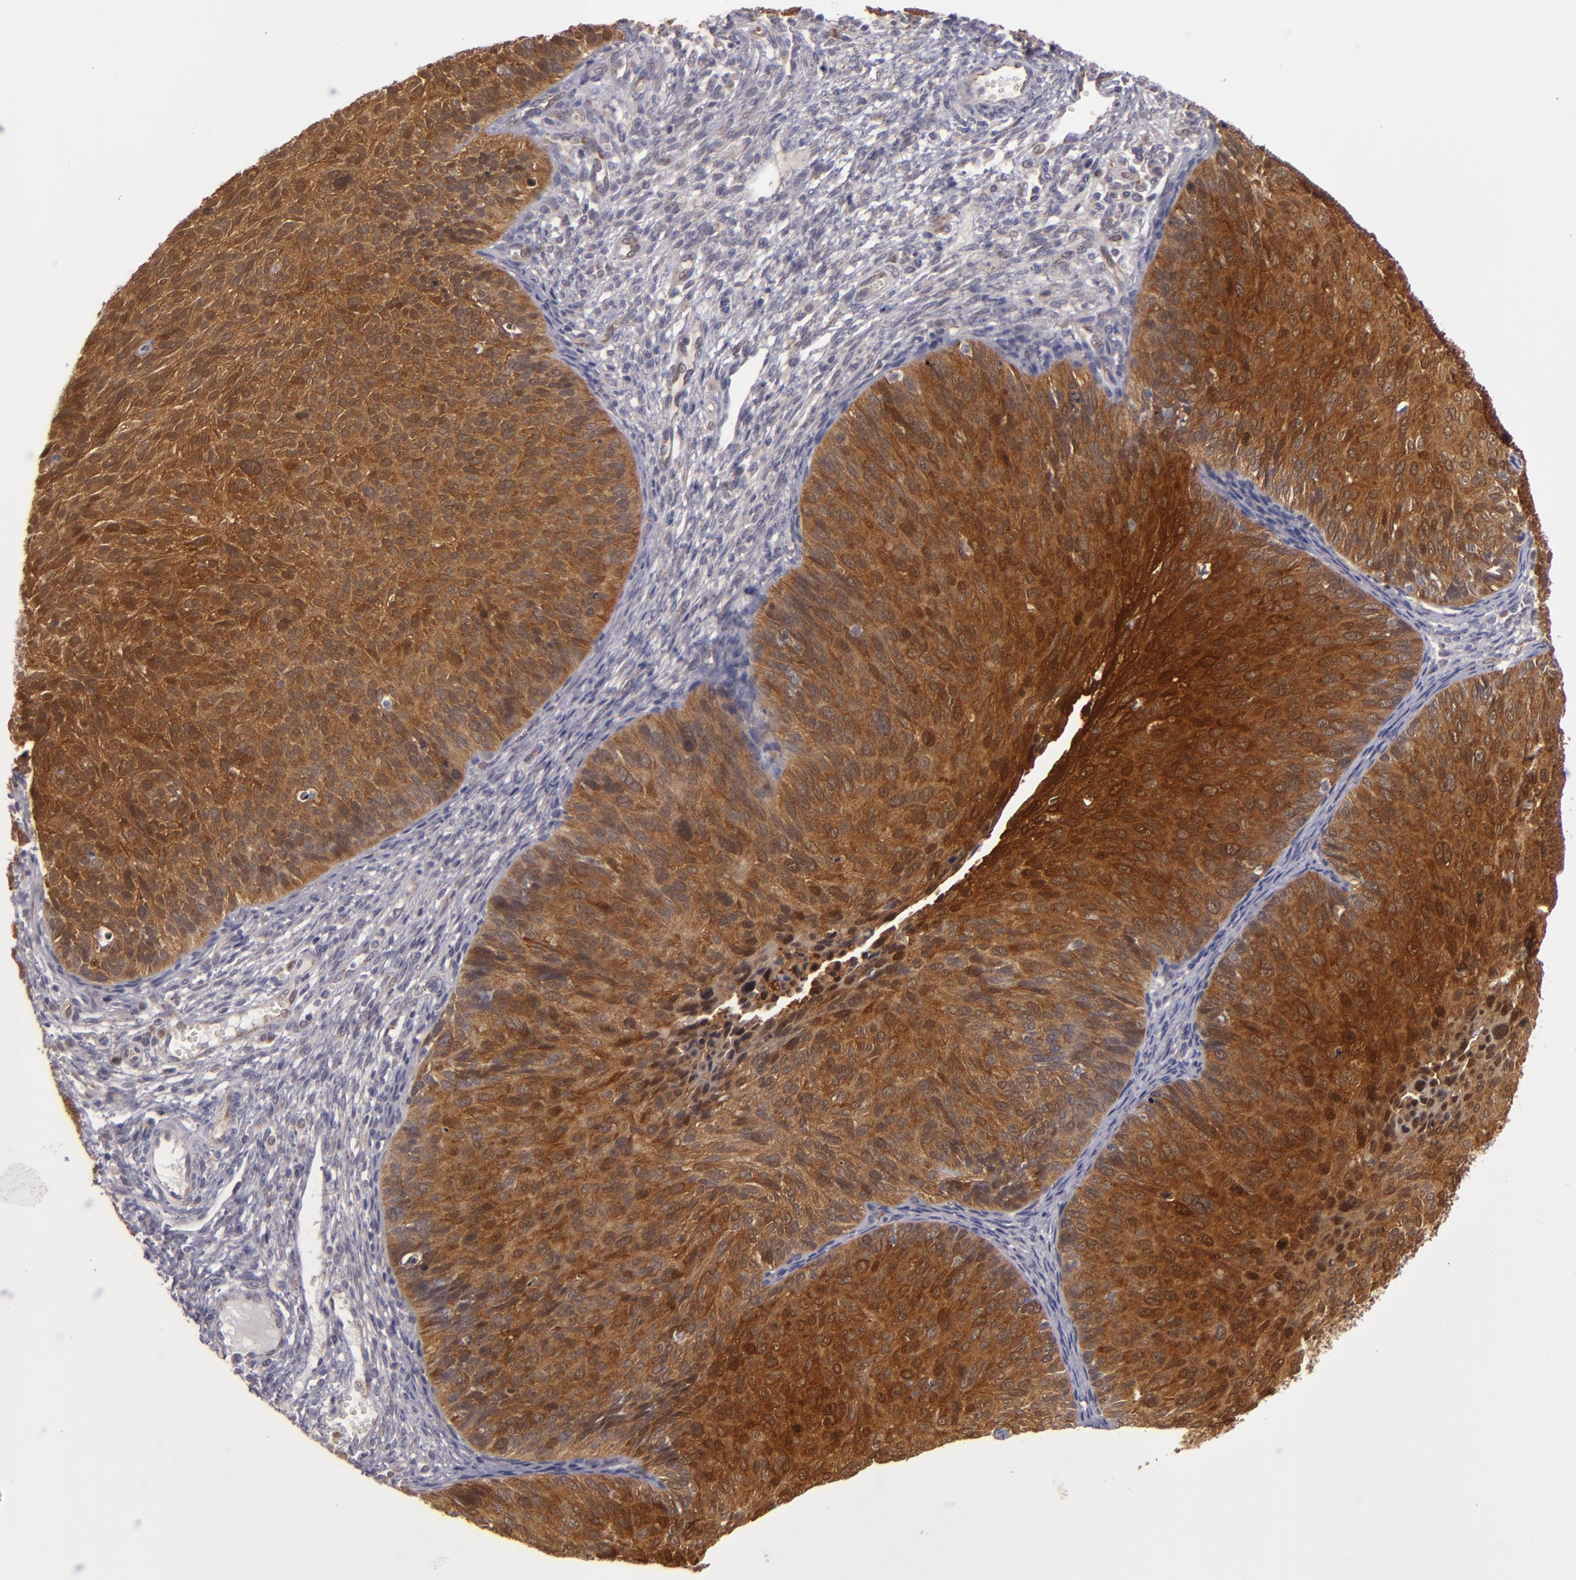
{"staining": {"intensity": "strong", "quantity": ">75%", "location": "cytoplasmic/membranous"}, "tissue": "cervical cancer", "cell_type": "Tumor cells", "image_type": "cancer", "snomed": [{"axis": "morphology", "description": "Squamous cell carcinoma, NOS"}, {"axis": "topography", "description": "Cervix"}], "caption": "Immunohistochemical staining of human cervical squamous cell carcinoma demonstrates high levels of strong cytoplasmic/membranous protein expression in approximately >75% of tumor cells.", "gene": "SH2D4A", "patient": {"sex": "female", "age": 36}}